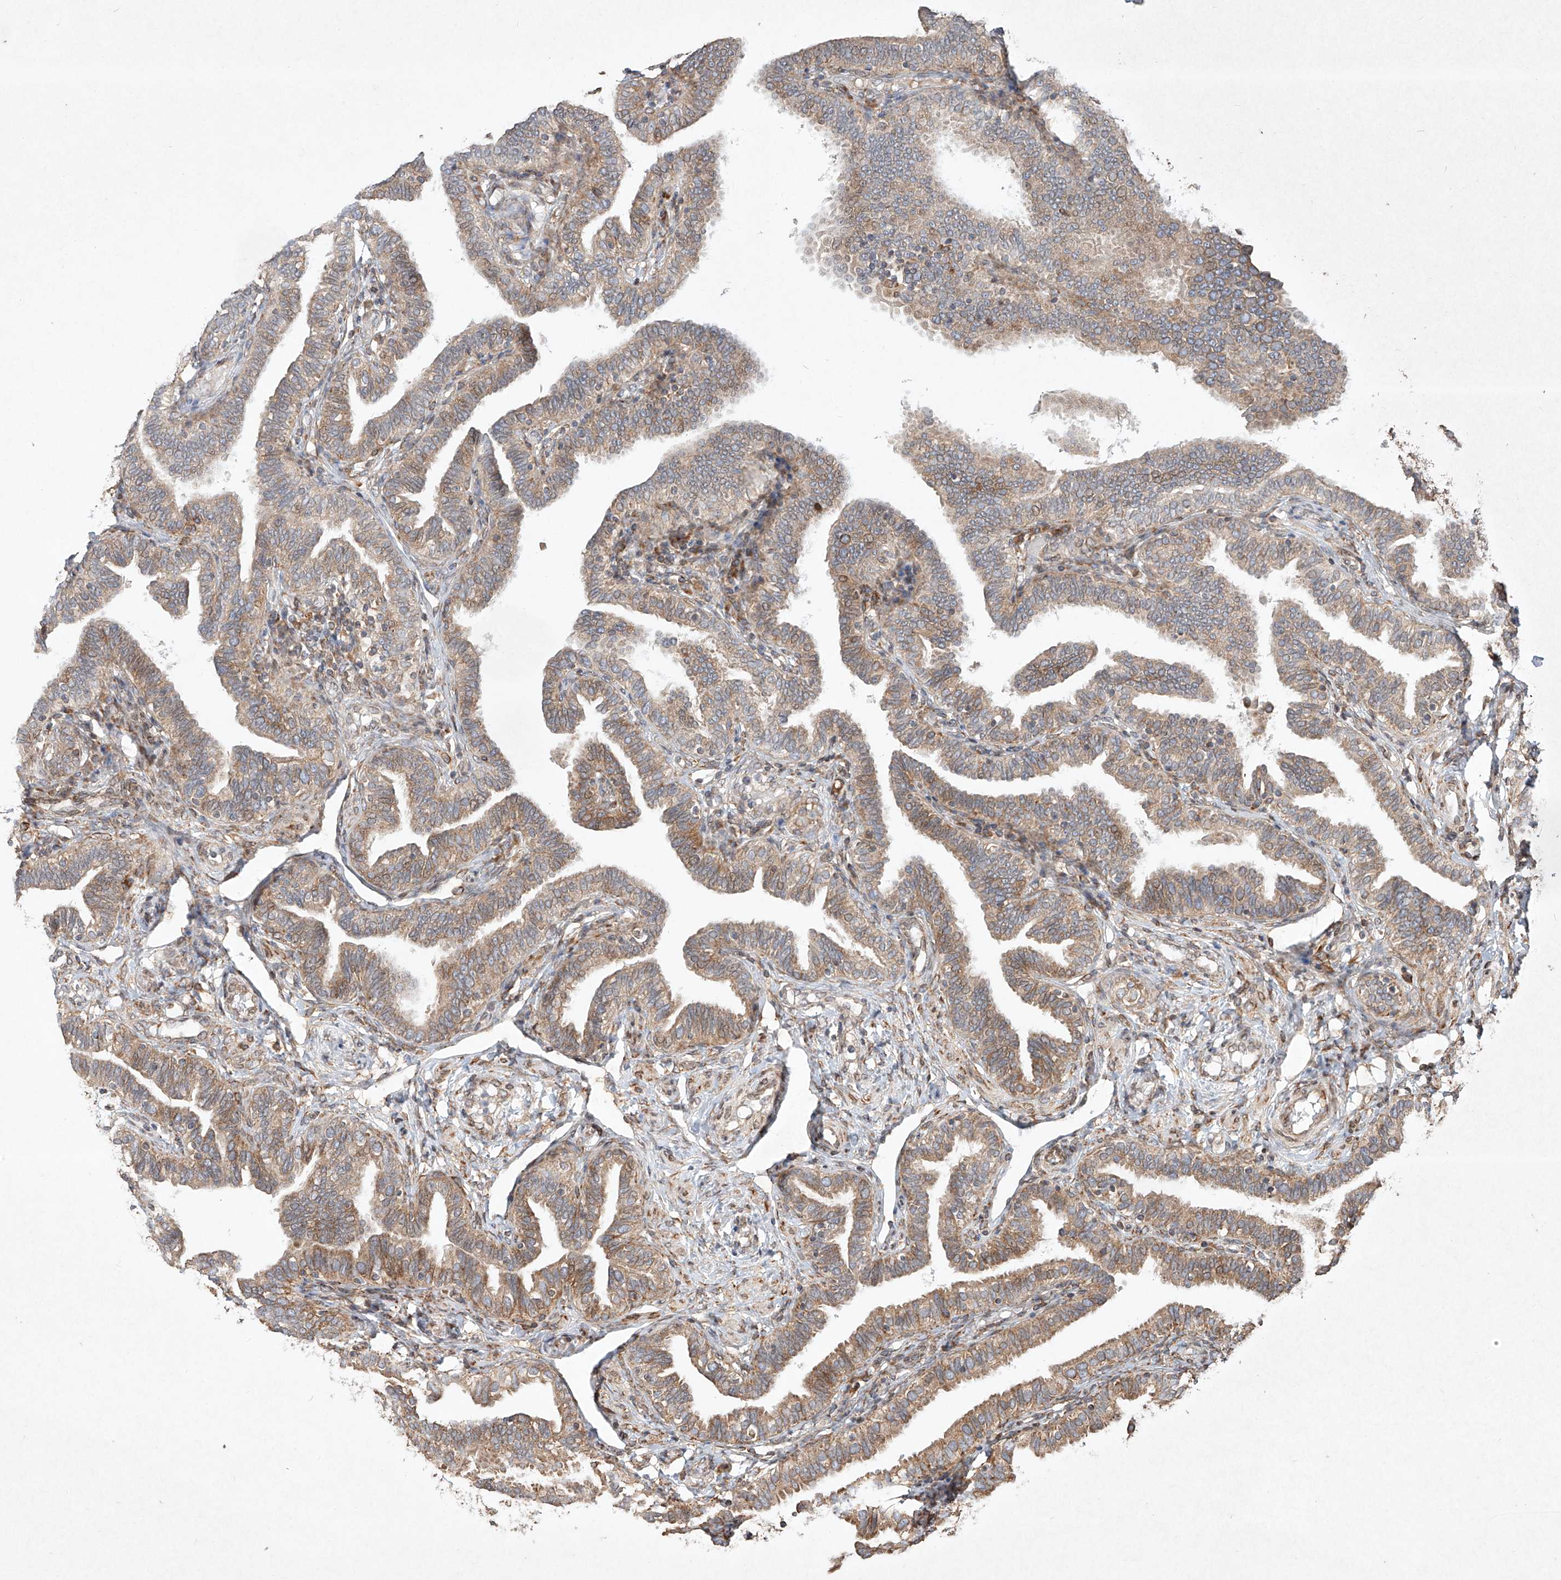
{"staining": {"intensity": "moderate", "quantity": ">75%", "location": "cytoplasmic/membranous"}, "tissue": "fallopian tube", "cell_type": "Glandular cells", "image_type": "normal", "snomed": [{"axis": "morphology", "description": "Normal tissue, NOS"}, {"axis": "topography", "description": "Fallopian tube"}], "caption": "Immunohistochemistry micrograph of benign fallopian tube stained for a protein (brown), which shows medium levels of moderate cytoplasmic/membranous positivity in about >75% of glandular cells.", "gene": "SEMA3B", "patient": {"sex": "female", "age": 39}}